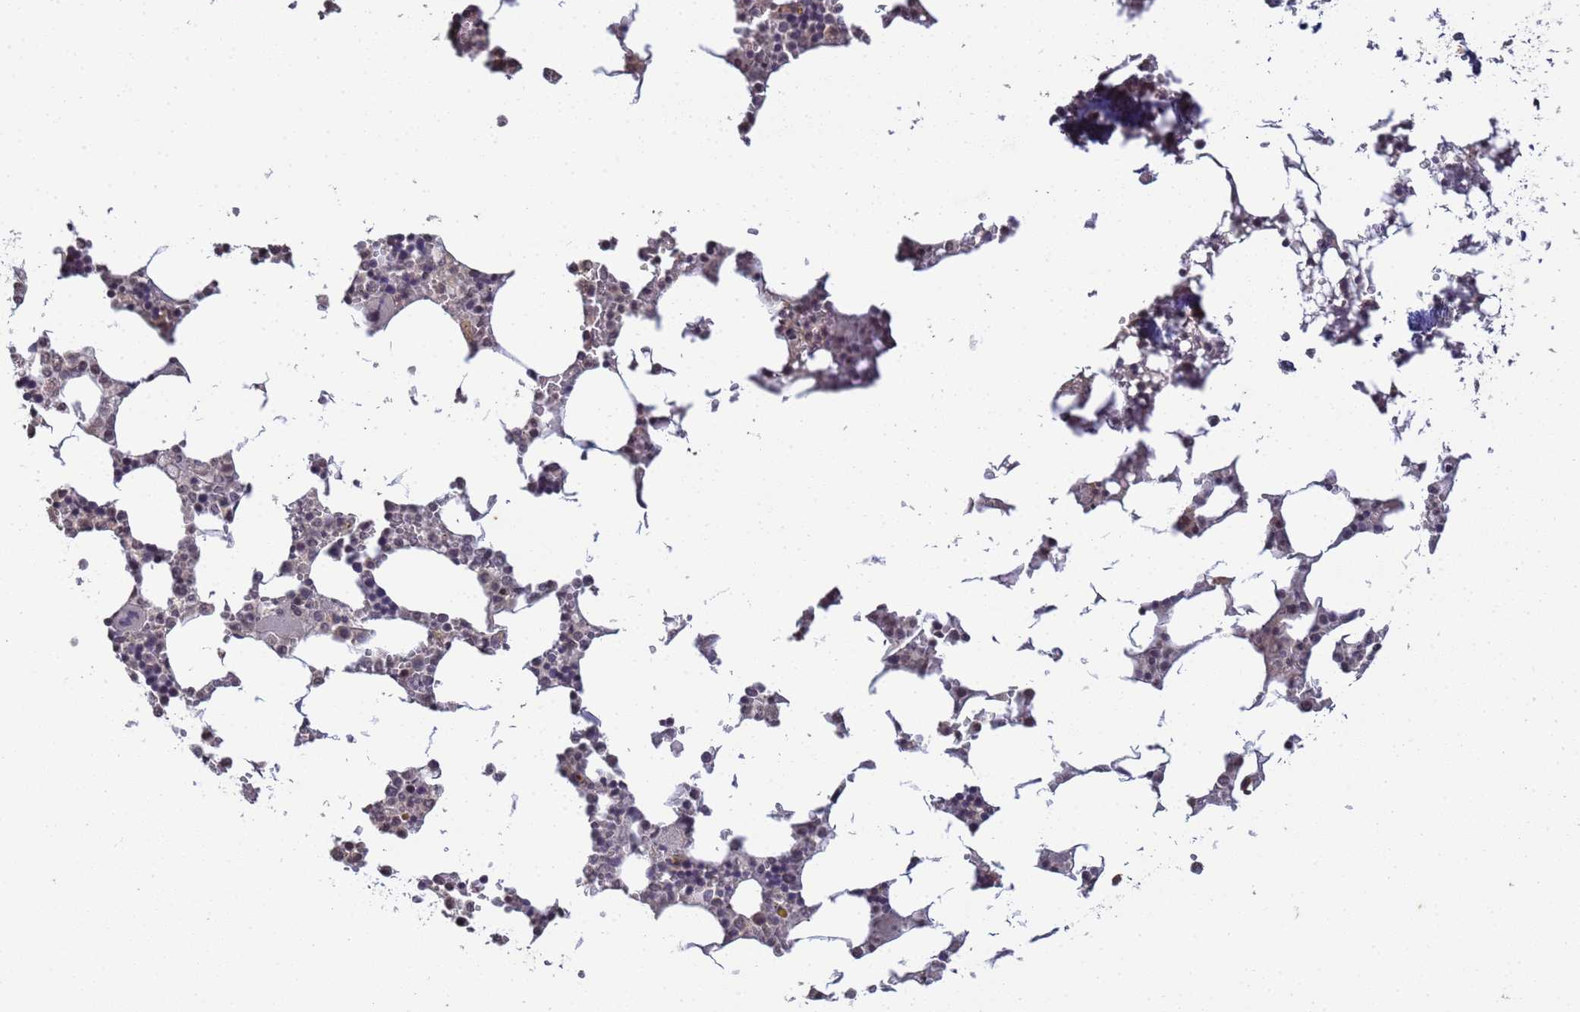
{"staining": {"intensity": "negative", "quantity": "none", "location": "none"}, "tissue": "bone marrow", "cell_type": "Hematopoietic cells", "image_type": "normal", "snomed": [{"axis": "morphology", "description": "Normal tissue, NOS"}, {"axis": "topography", "description": "Bone marrow"}], "caption": "This is an IHC micrograph of normal human bone marrow. There is no expression in hematopoietic cells.", "gene": "MYL7", "patient": {"sex": "male", "age": 64}}